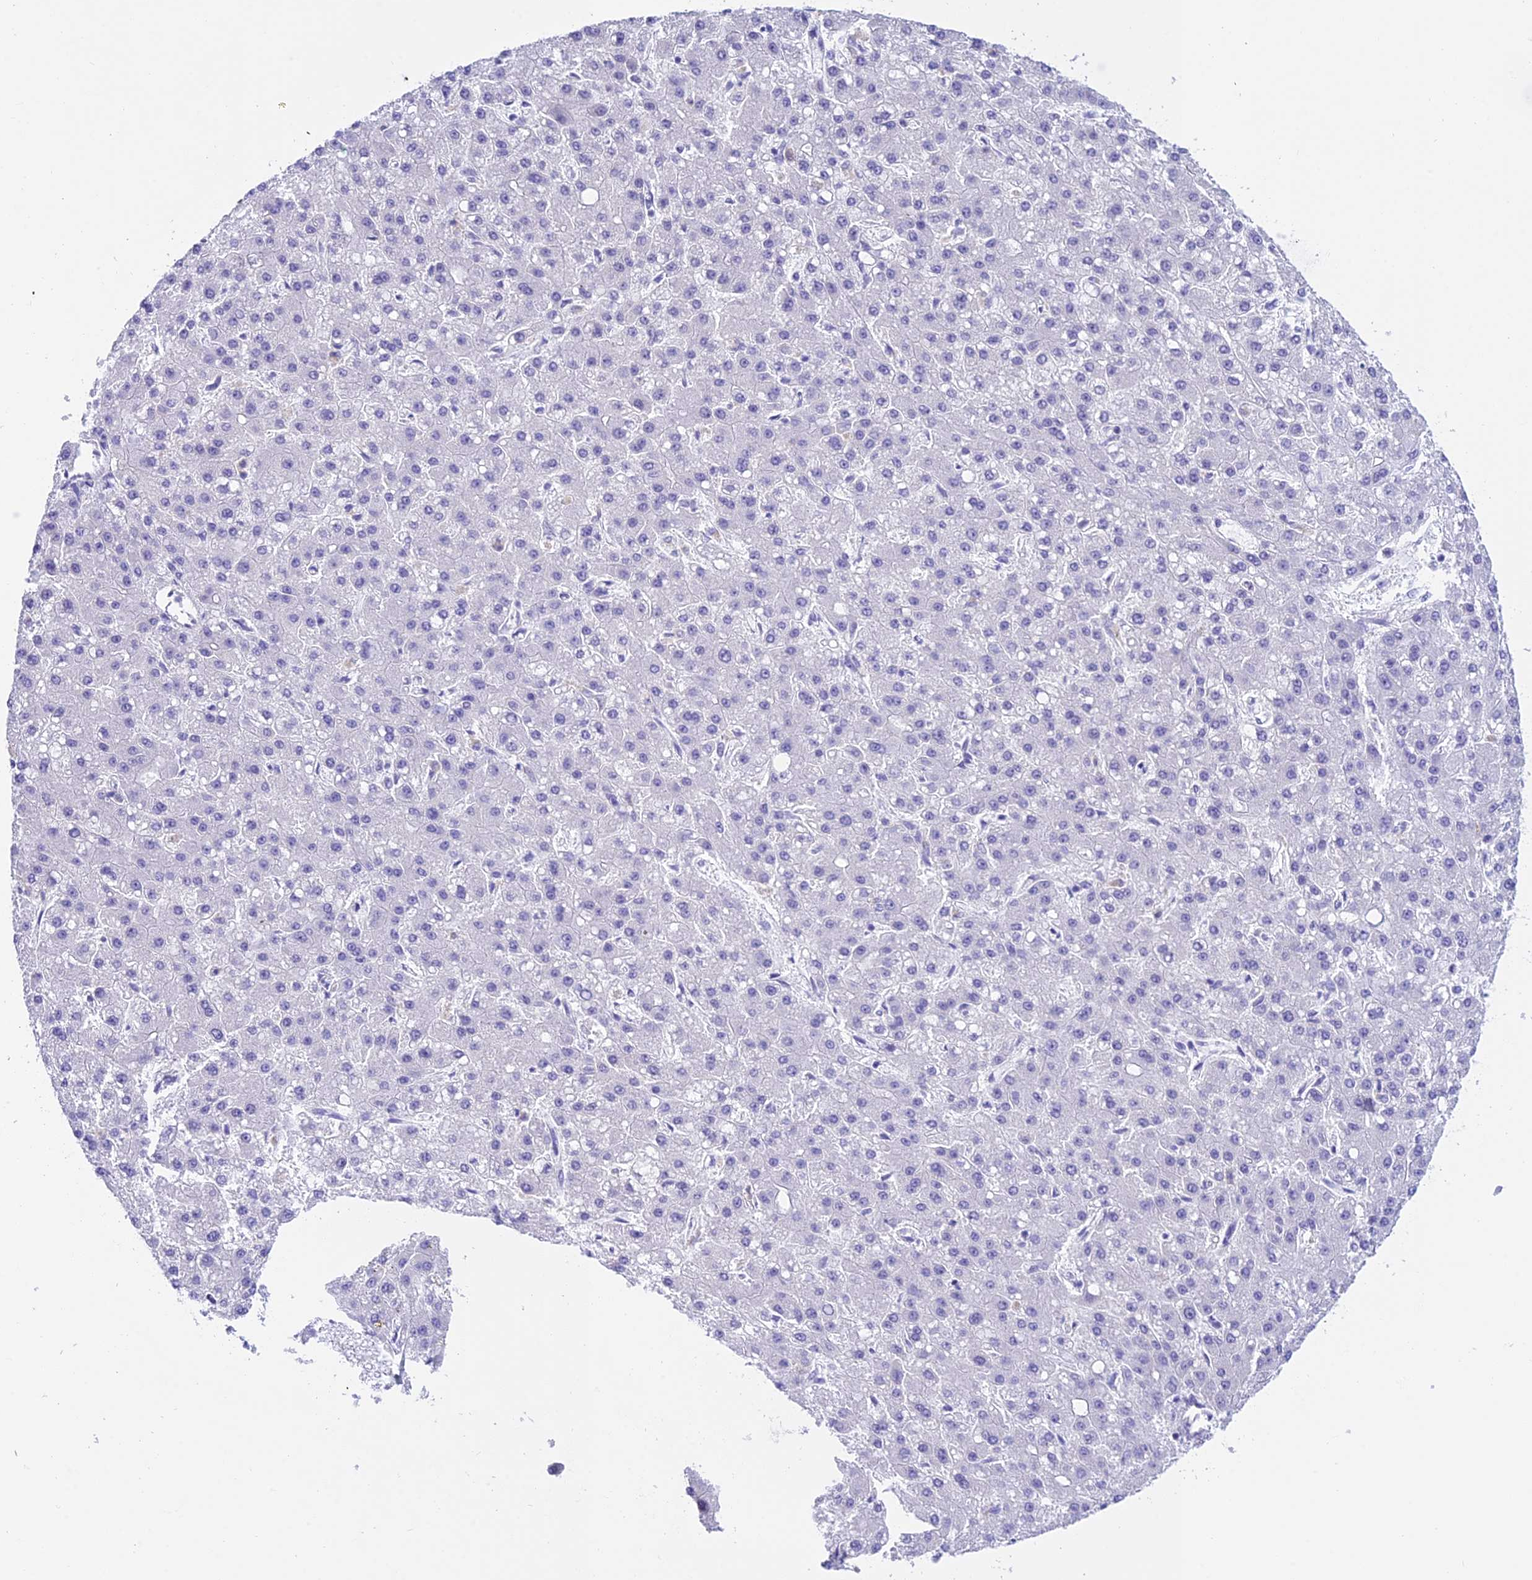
{"staining": {"intensity": "negative", "quantity": "none", "location": "none"}, "tissue": "liver cancer", "cell_type": "Tumor cells", "image_type": "cancer", "snomed": [{"axis": "morphology", "description": "Carcinoma, Hepatocellular, NOS"}, {"axis": "topography", "description": "Liver"}], "caption": "Immunohistochemical staining of liver hepatocellular carcinoma exhibits no significant positivity in tumor cells.", "gene": "C17orf67", "patient": {"sex": "male", "age": 67}}